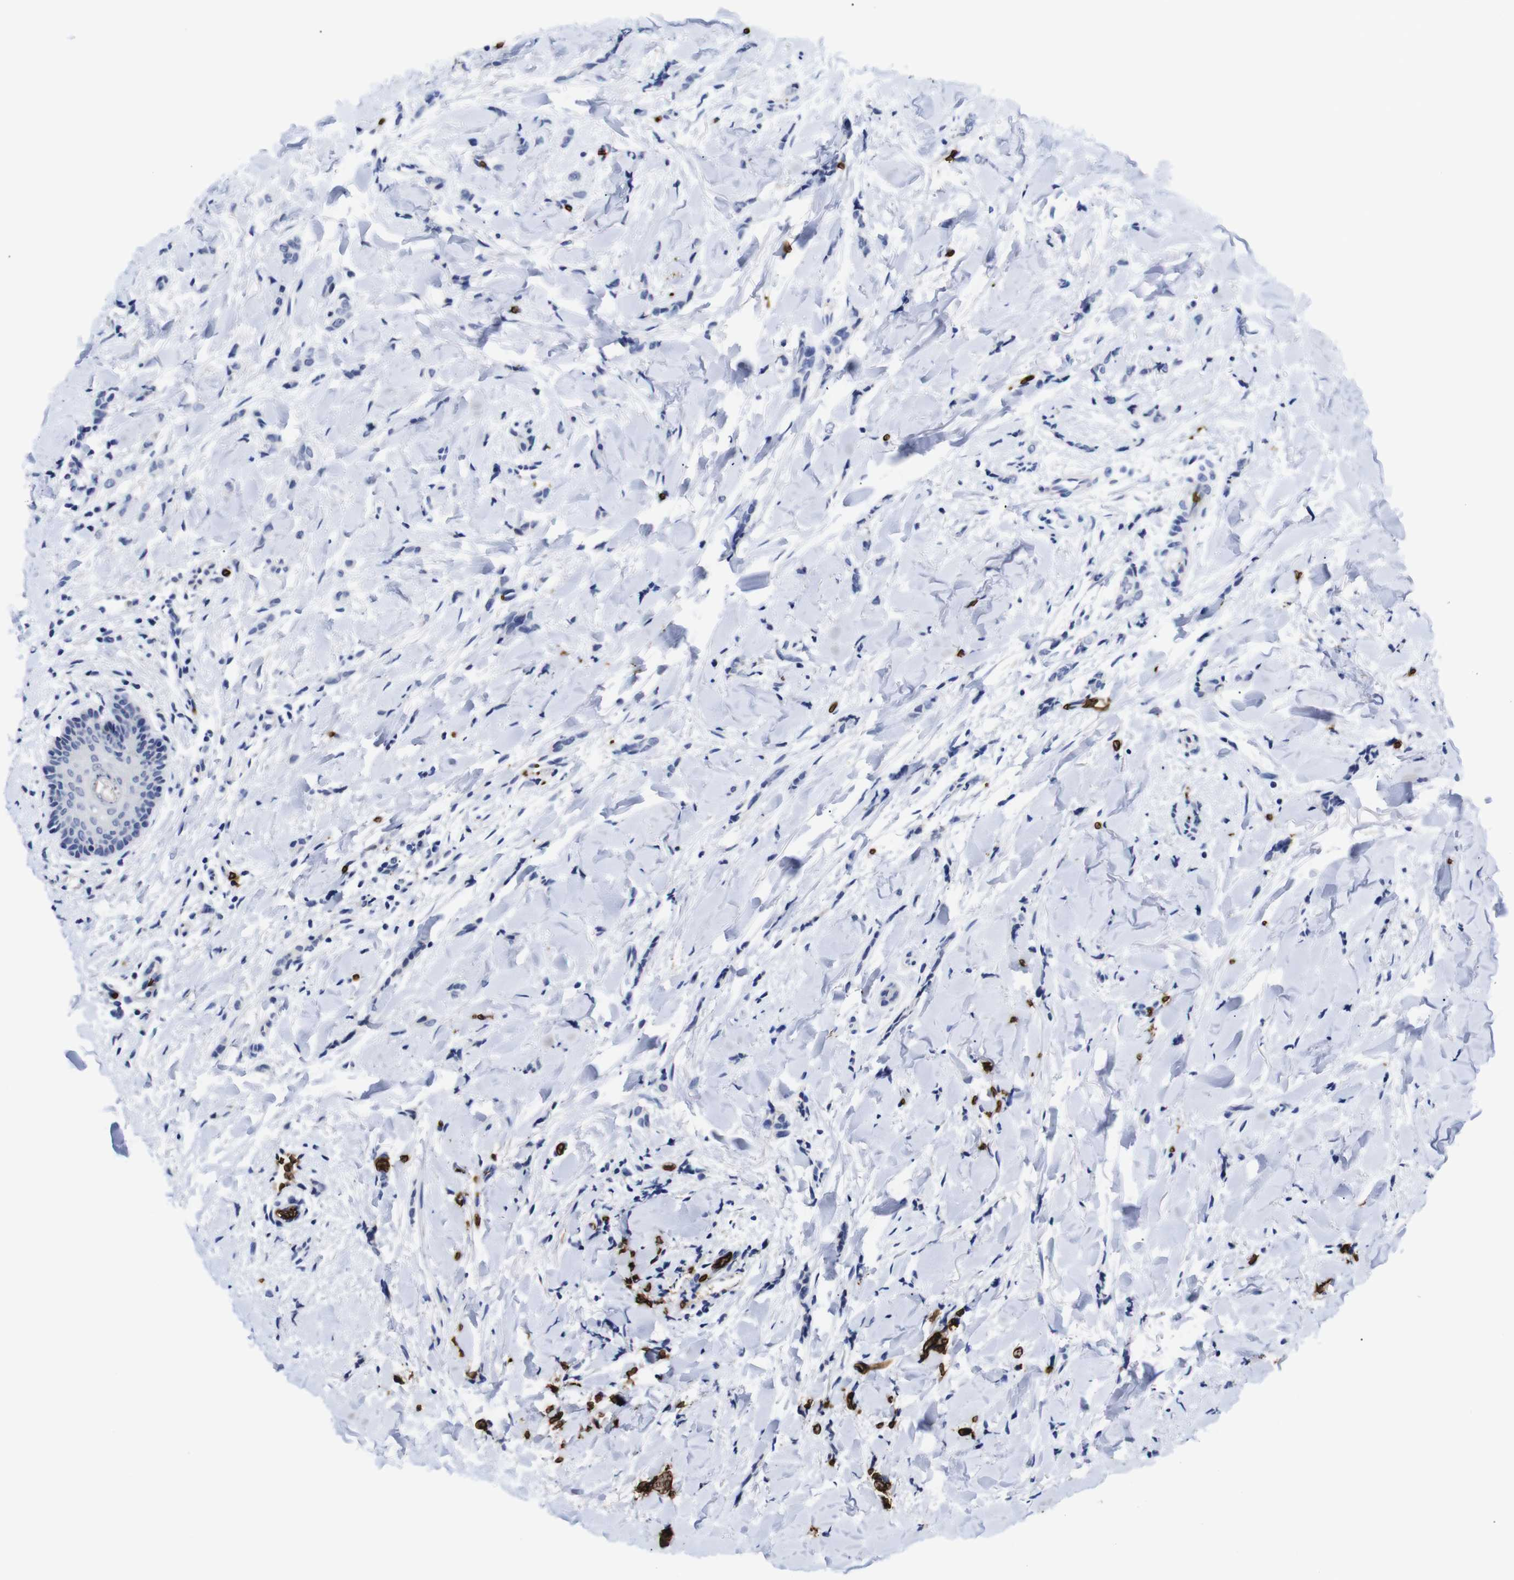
{"staining": {"intensity": "negative", "quantity": "none", "location": "none"}, "tissue": "breast cancer", "cell_type": "Tumor cells", "image_type": "cancer", "snomed": [{"axis": "morphology", "description": "Lobular carcinoma"}, {"axis": "topography", "description": "Skin"}, {"axis": "topography", "description": "Breast"}], "caption": "IHC of human breast cancer shows no staining in tumor cells.", "gene": "S1PR2", "patient": {"sex": "female", "age": 46}}